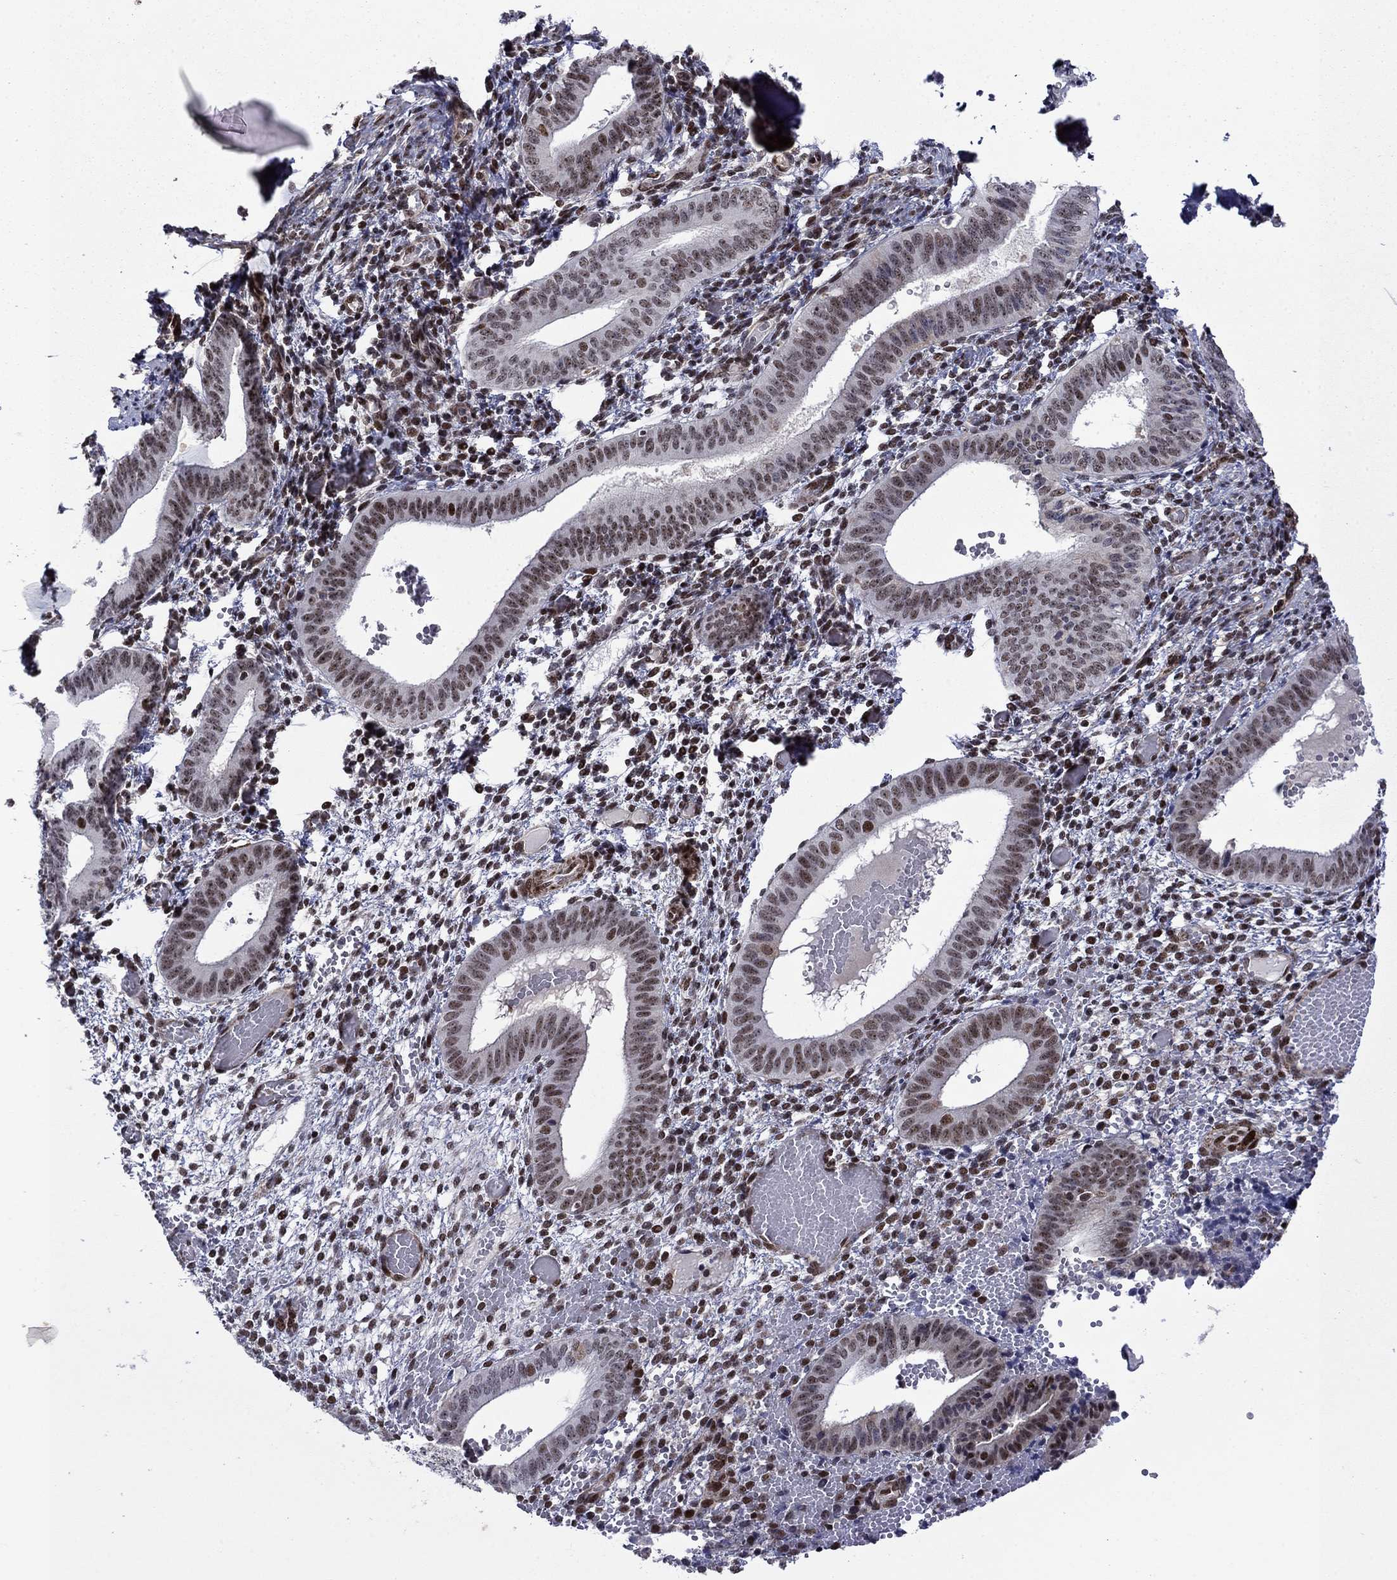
{"staining": {"intensity": "moderate", "quantity": "25%-75%", "location": "nuclear"}, "tissue": "endometrium", "cell_type": "Cells in endometrial stroma", "image_type": "normal", "snomed": [{"axis": "morphology", "description": "Normal tissue, NOS"}, {"axis": "topography", "description": "Endometrium"}], "caption": "The photomicrograph exhibits a brown stain indicating the presence of a protein in the nuclear of cells in endometrial stroma in endometrium.", "gene": "SURF2", "patient": {"sex": "female", "age": 42}}